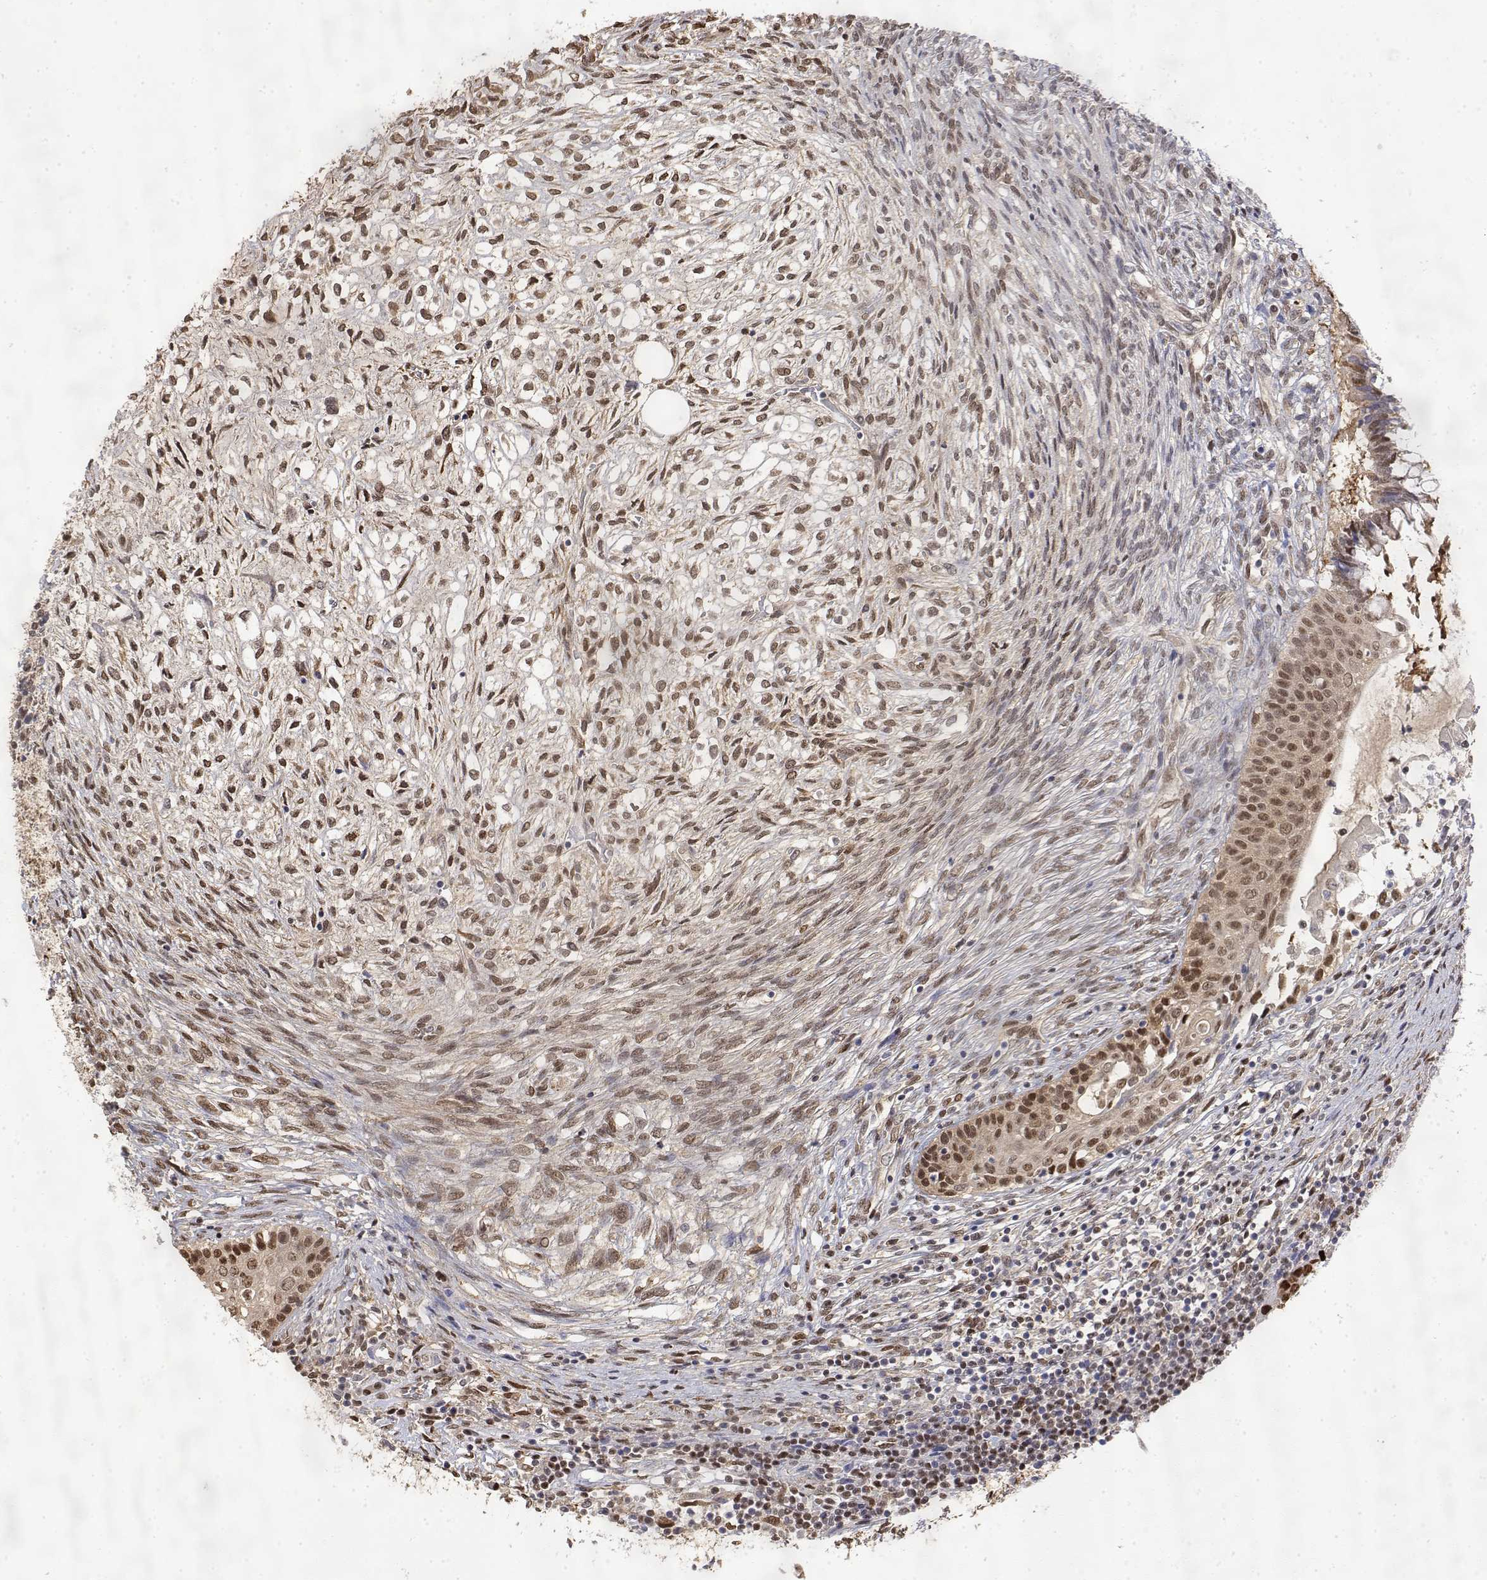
{"staining": {"intensity": "moderate", "quantity": ">75%", "location": "nuclear"}, "tissue": "testis cancer", "cell_type": "Tumor cells", "image_type": "cancer", "snomed": [{"axis": "morphology", "description": "Carcinoma, Embryonal, NOS"}, {"axis": "topography", "description": "Testis"}], "caption": "Testis cancer stained with immunohistochemistry (IHC) displays moderate nuclear expression in approximately >75% of tumor cells.", "gene": "TPI1", "patient": {"sex": "male", "age": 37}}